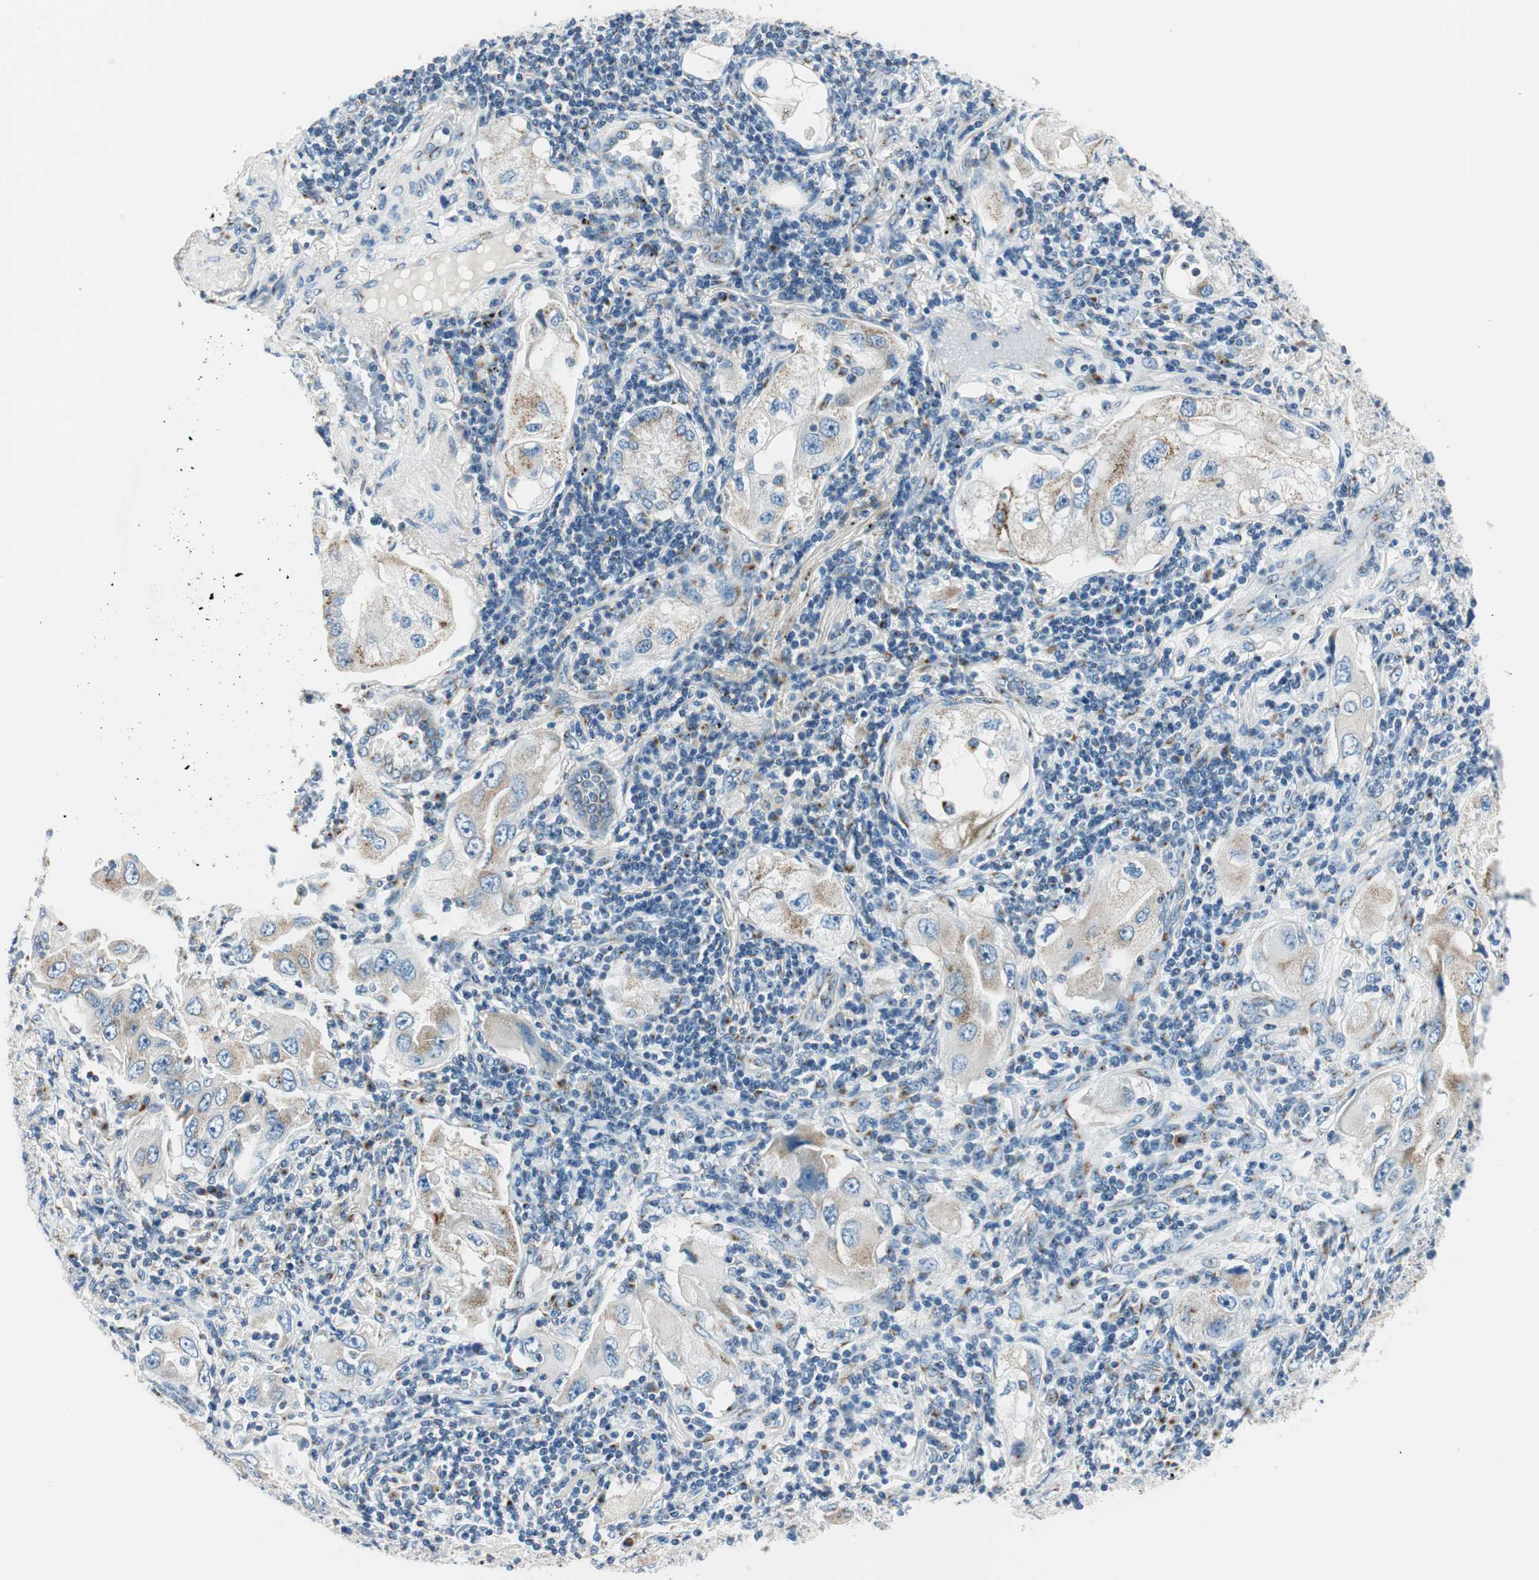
{"staining": {"intensity": "weak", "quantity": "<25%", "location": "cytoplasmic/membranous"}, "tissue": "lung cancer", "cell_type": "Tumor cells", "image_type": "cancer", "snomed": [{"axis": "morphology", "description": "Adenocarcinoma, NOS"}, {"axis": "topography", "description": "Lung"}], "caption": "IHC of human adenocarcinoma (lung) demonstrates no positivity in tumor cells.", "gene": "TMF1", "patient": {"sex": "female", "age": 65}}